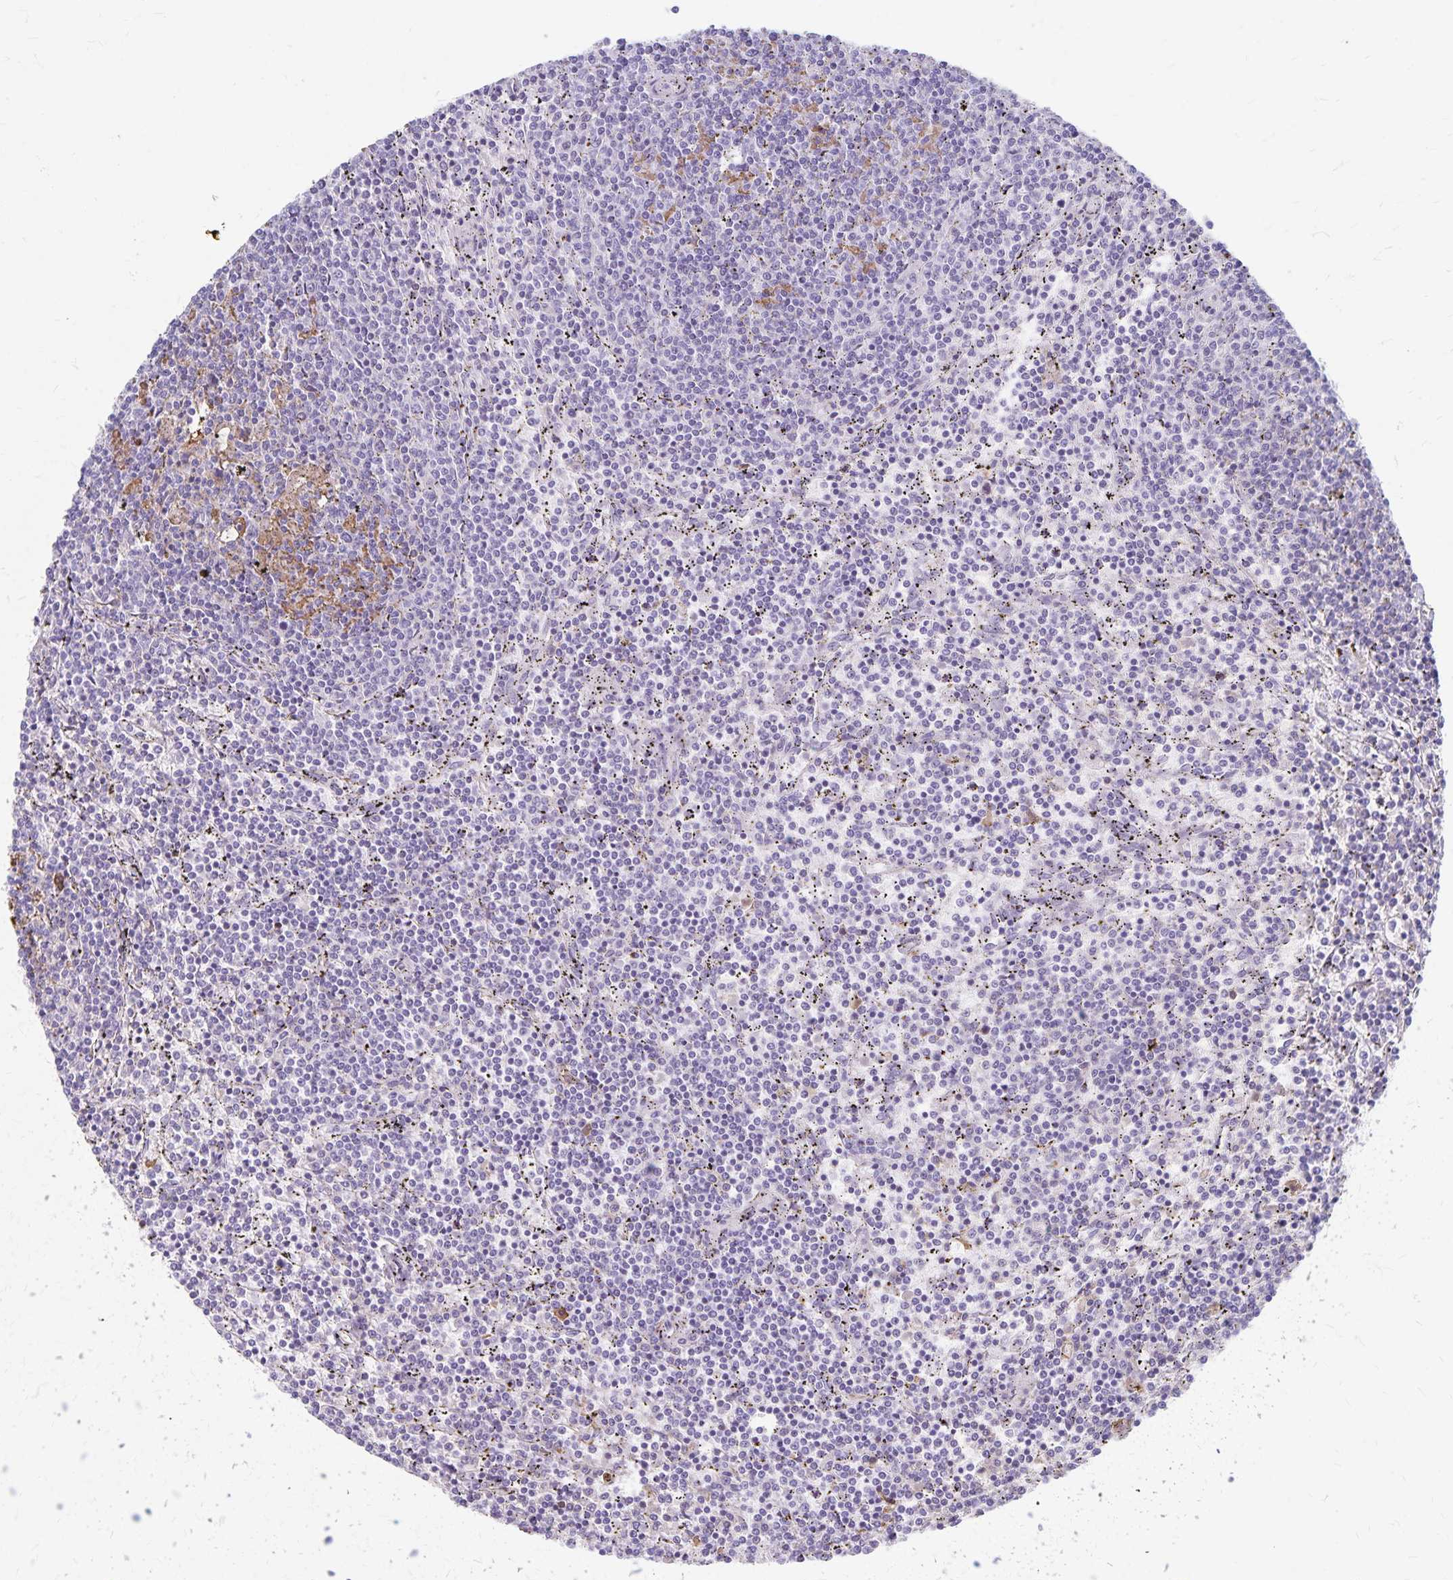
{"staining": {"intensity": "negative", "quantity": "none", "location": "none"}, "tissue": "lymphoma", "cell_type": "Tumor cells", "image_type": "cancer", "snomed": [{"axis": "morphology", "description": "Malignant lymphoma, non-Hodgkin's type, Low grade"}, {"axis": "topography", "description": "Spleen"}], "caption": "Tumor cells are negative for protein expression in human lymphoma.", "gene": "GPBAR1", "patient": {"sex": "female", "age": 50}}